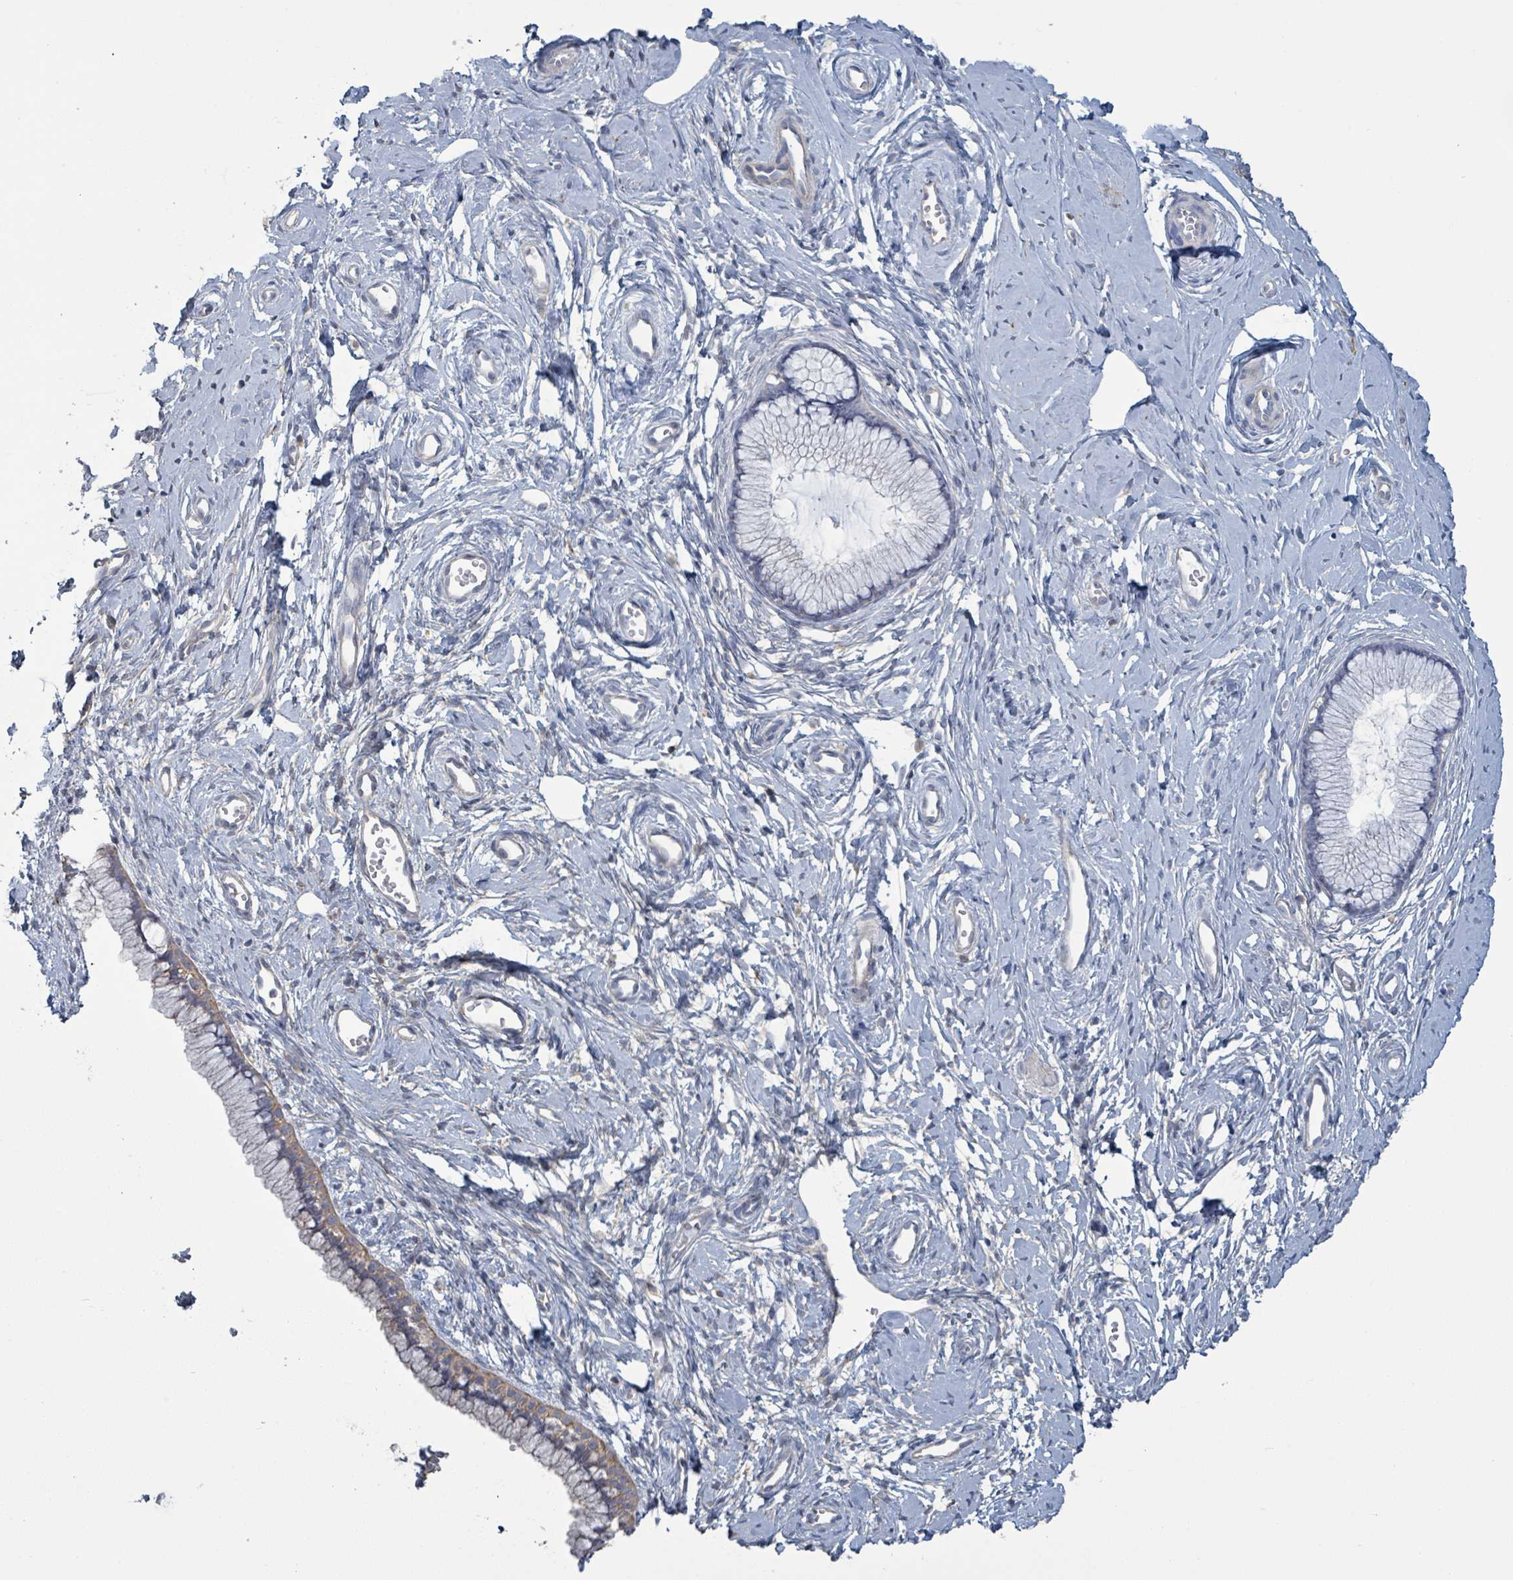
{"staining": {"intensity": "weak", "quantity": "25%-75%", "location": "cytoplasmic/membranous"}, "tissue": "cervix", "cell_type": "Glandular cells", "image_type": "normal", "snomed": [{"axis": "morphology", "description": "Normal tissue, NOS"}, {"axis": "topography", "description": "Cervix"}], "caption": "Immunohistochemical staining of benign human cervix exhibits 25%-75% levels of weak cytoplasmic/membranous protein expression in approximately 25%-75% of glandular cells.", "gene": "COL13A1", "patient": {"sex": "female", "age": 40}}